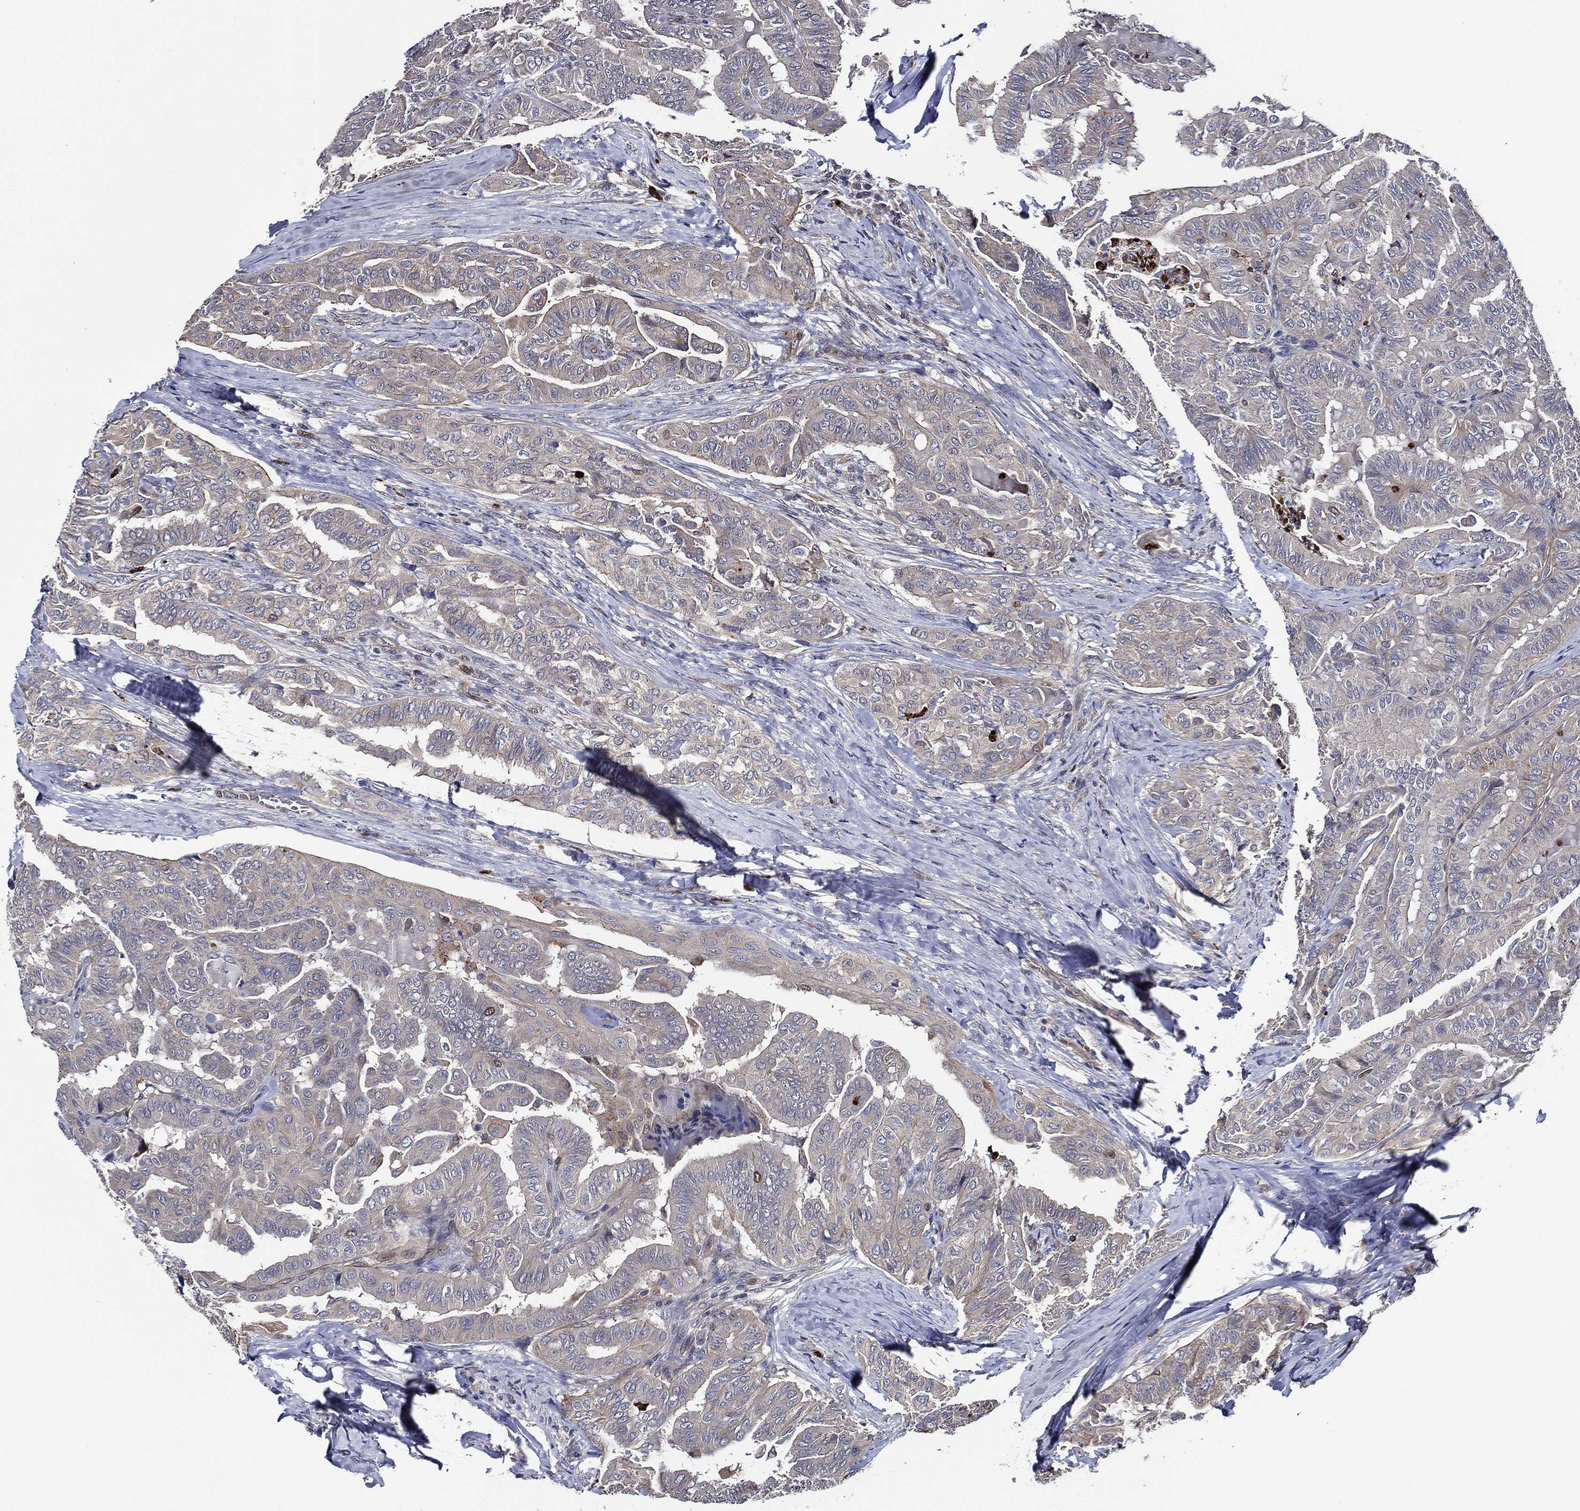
{"staining": {"intensity": "negative", "quantity": "none", "location": "none"}, "tissue": "thyroid cancer", "cell_type": "Tumor cells", "image_type": "cancer", "snomed": [{"axis": "morphology", "description": "Papillary adenocarcinoma, NOS"}, {"axis": "topography", "description": "Thyroid gland"}], "caption": "A high-resolution photomicrograph shows IHC staining of thyroid cancer (papillary adenocarcinoma), which exhibits no significant positivity in tumor cells.", "gene": "KIF20B", "patient": {"sex": "female", "age": 68}}